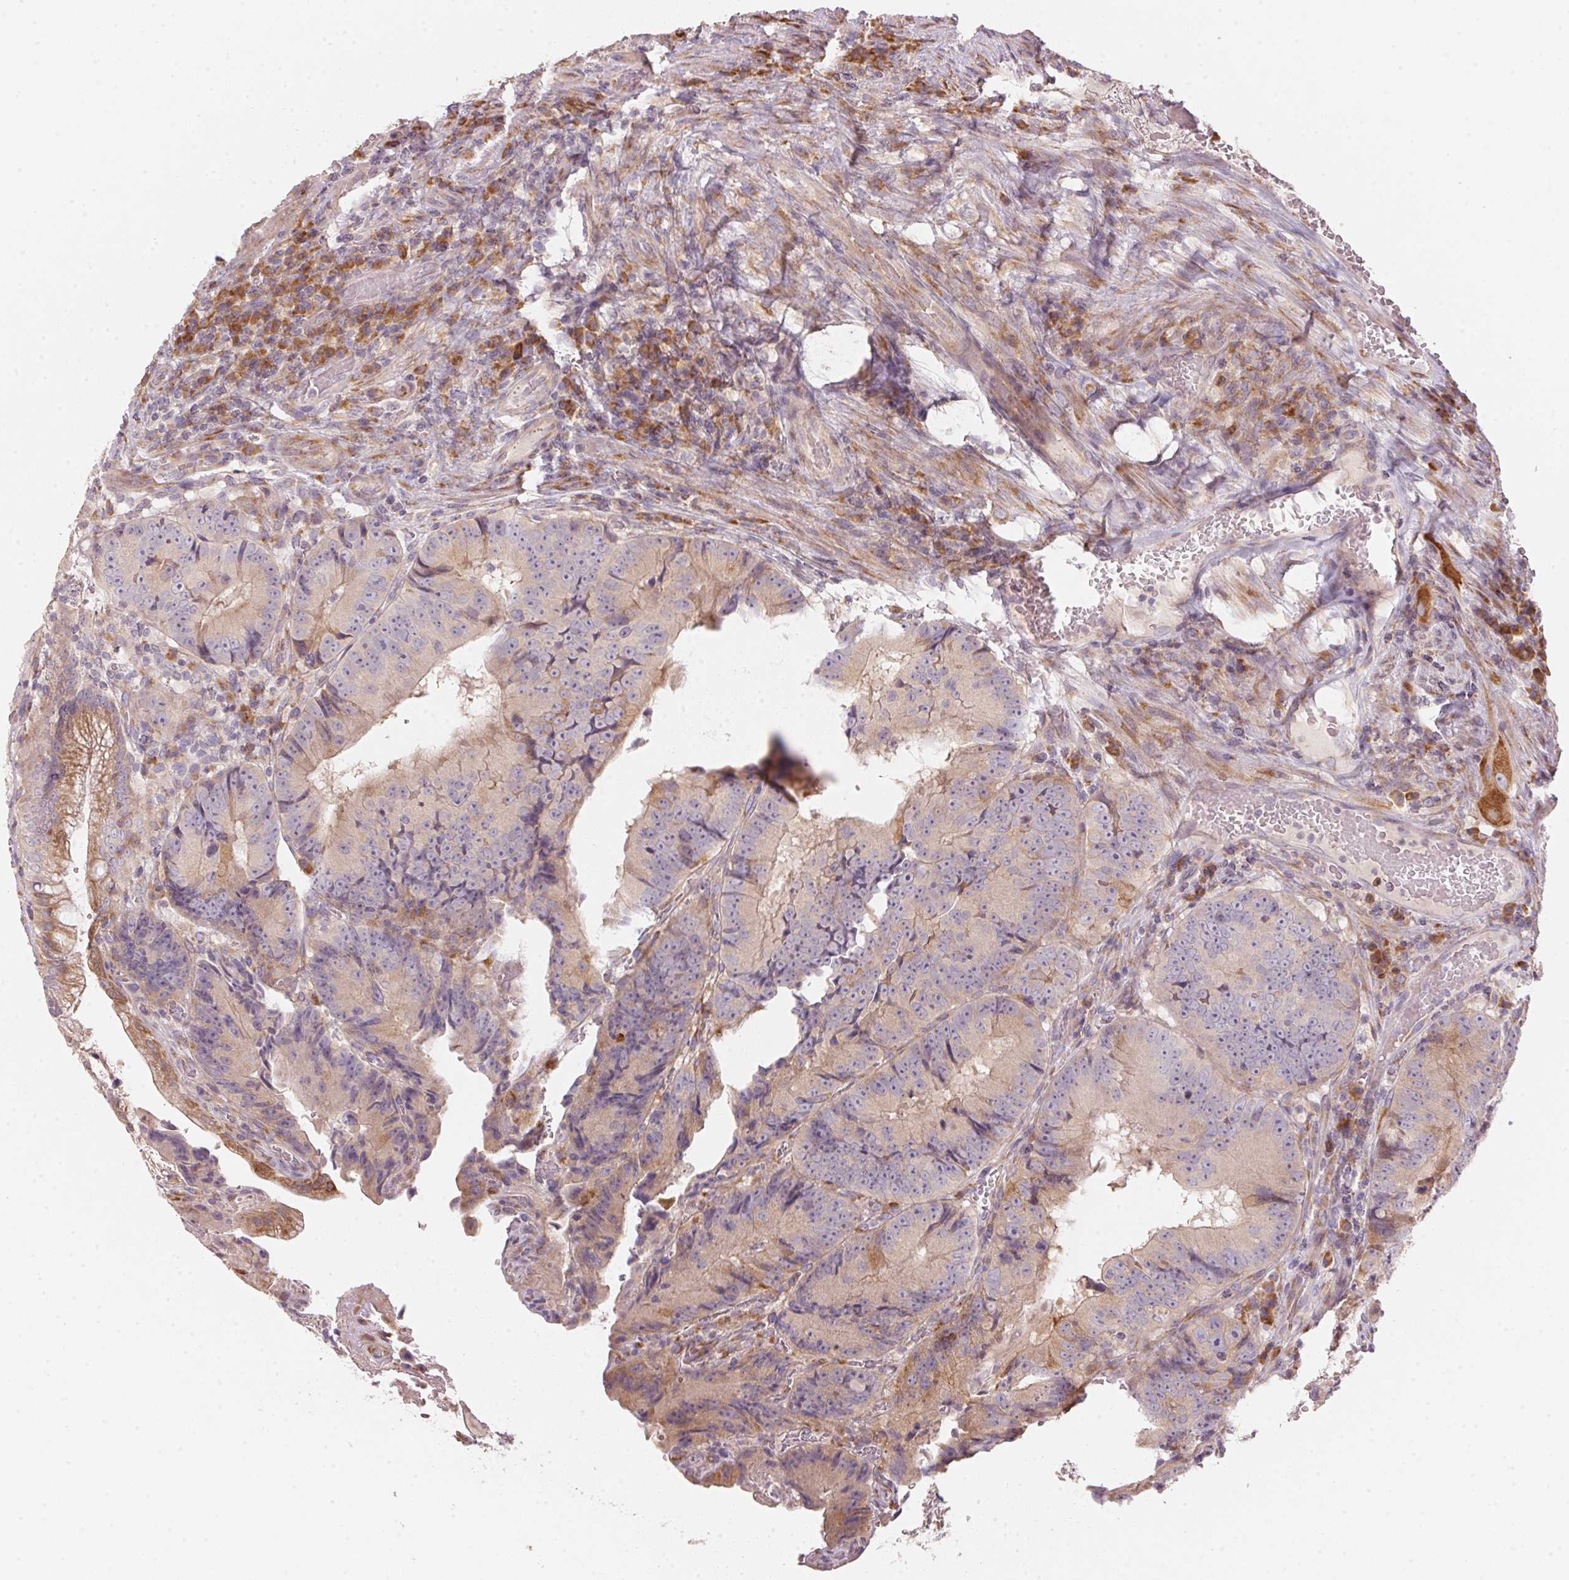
{"staining": {"intensity": "weak", "quantity": "25%-75%", "location": "cytoplasmic/membranous"}, "tissue": "colorectal cancer", "cell_type": "Tumor cells", "image_type": "cancer", "snomed": [{"axis": "morphology", "description": "Adenocarcinoma, NOS"}, {"axis": "topography", "description": "Colon"}], "caption": "Protein analysis of colorectal cancer tissue displays weak cytoplasmic/membranous positivity in about 25%-75% of tumor cells.", "gene": "BLOC1S2", "patient": {"sex": "female", "age": 86}}